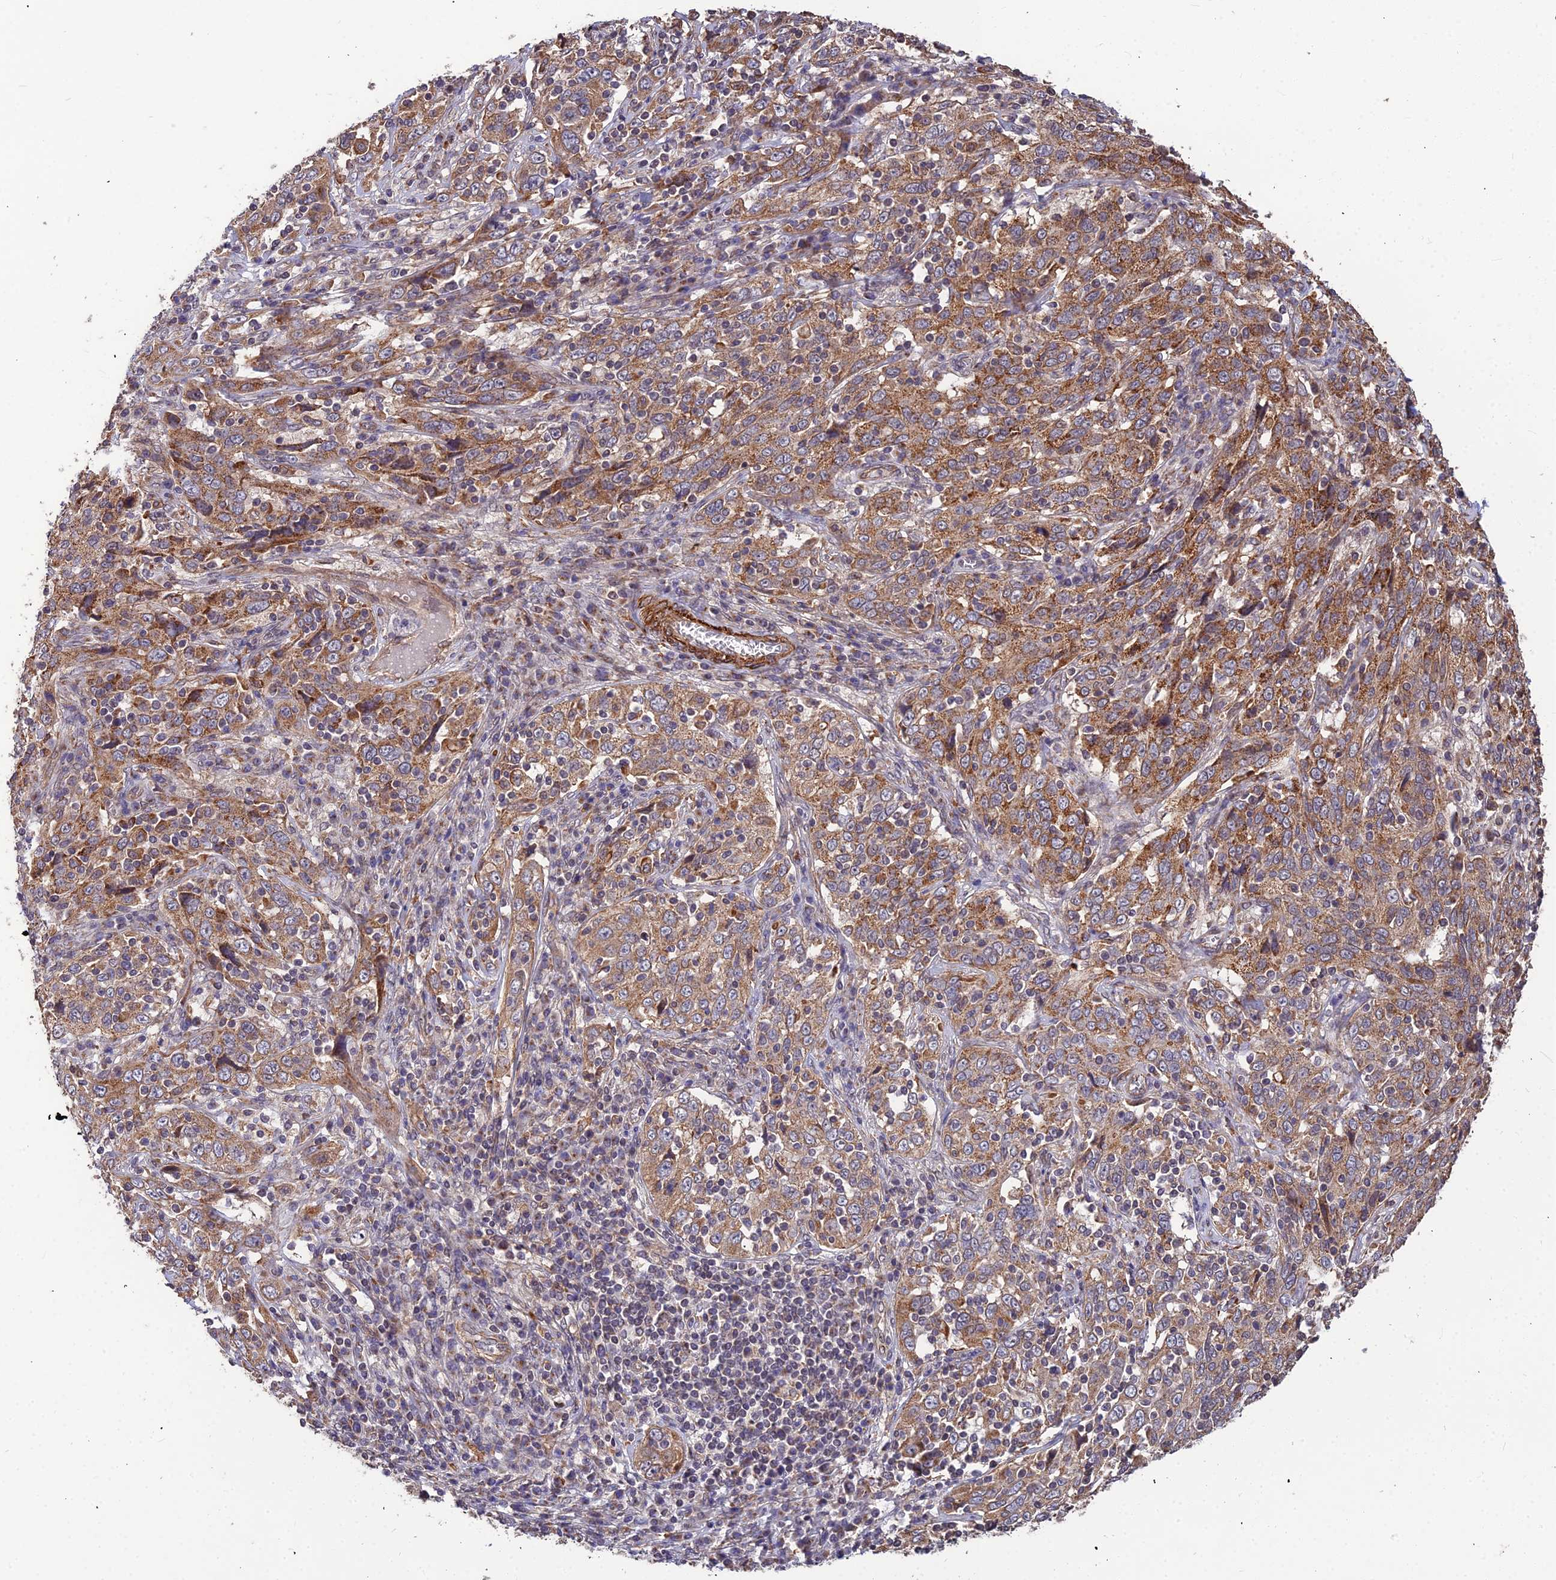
{"staining": {"intensity": "moderate", "quantity": ">75%", "location": "cytoplasmic/membranous"}, "tissue": "cervical cancer", "cell_type": "Tumor cells", "image_type": "cancer", "snomed": [{"axis": "morphology", "description": "Squamous cell carcinoma, NOS"}, {"axis": "topography", "description": "Cervix"}], "caption": "Cervical cancer stained with a protein marker reveals moderate staining in tumor cells.", "gene": "LEKR1", "patient": {"sex": "female", "age": 46}}